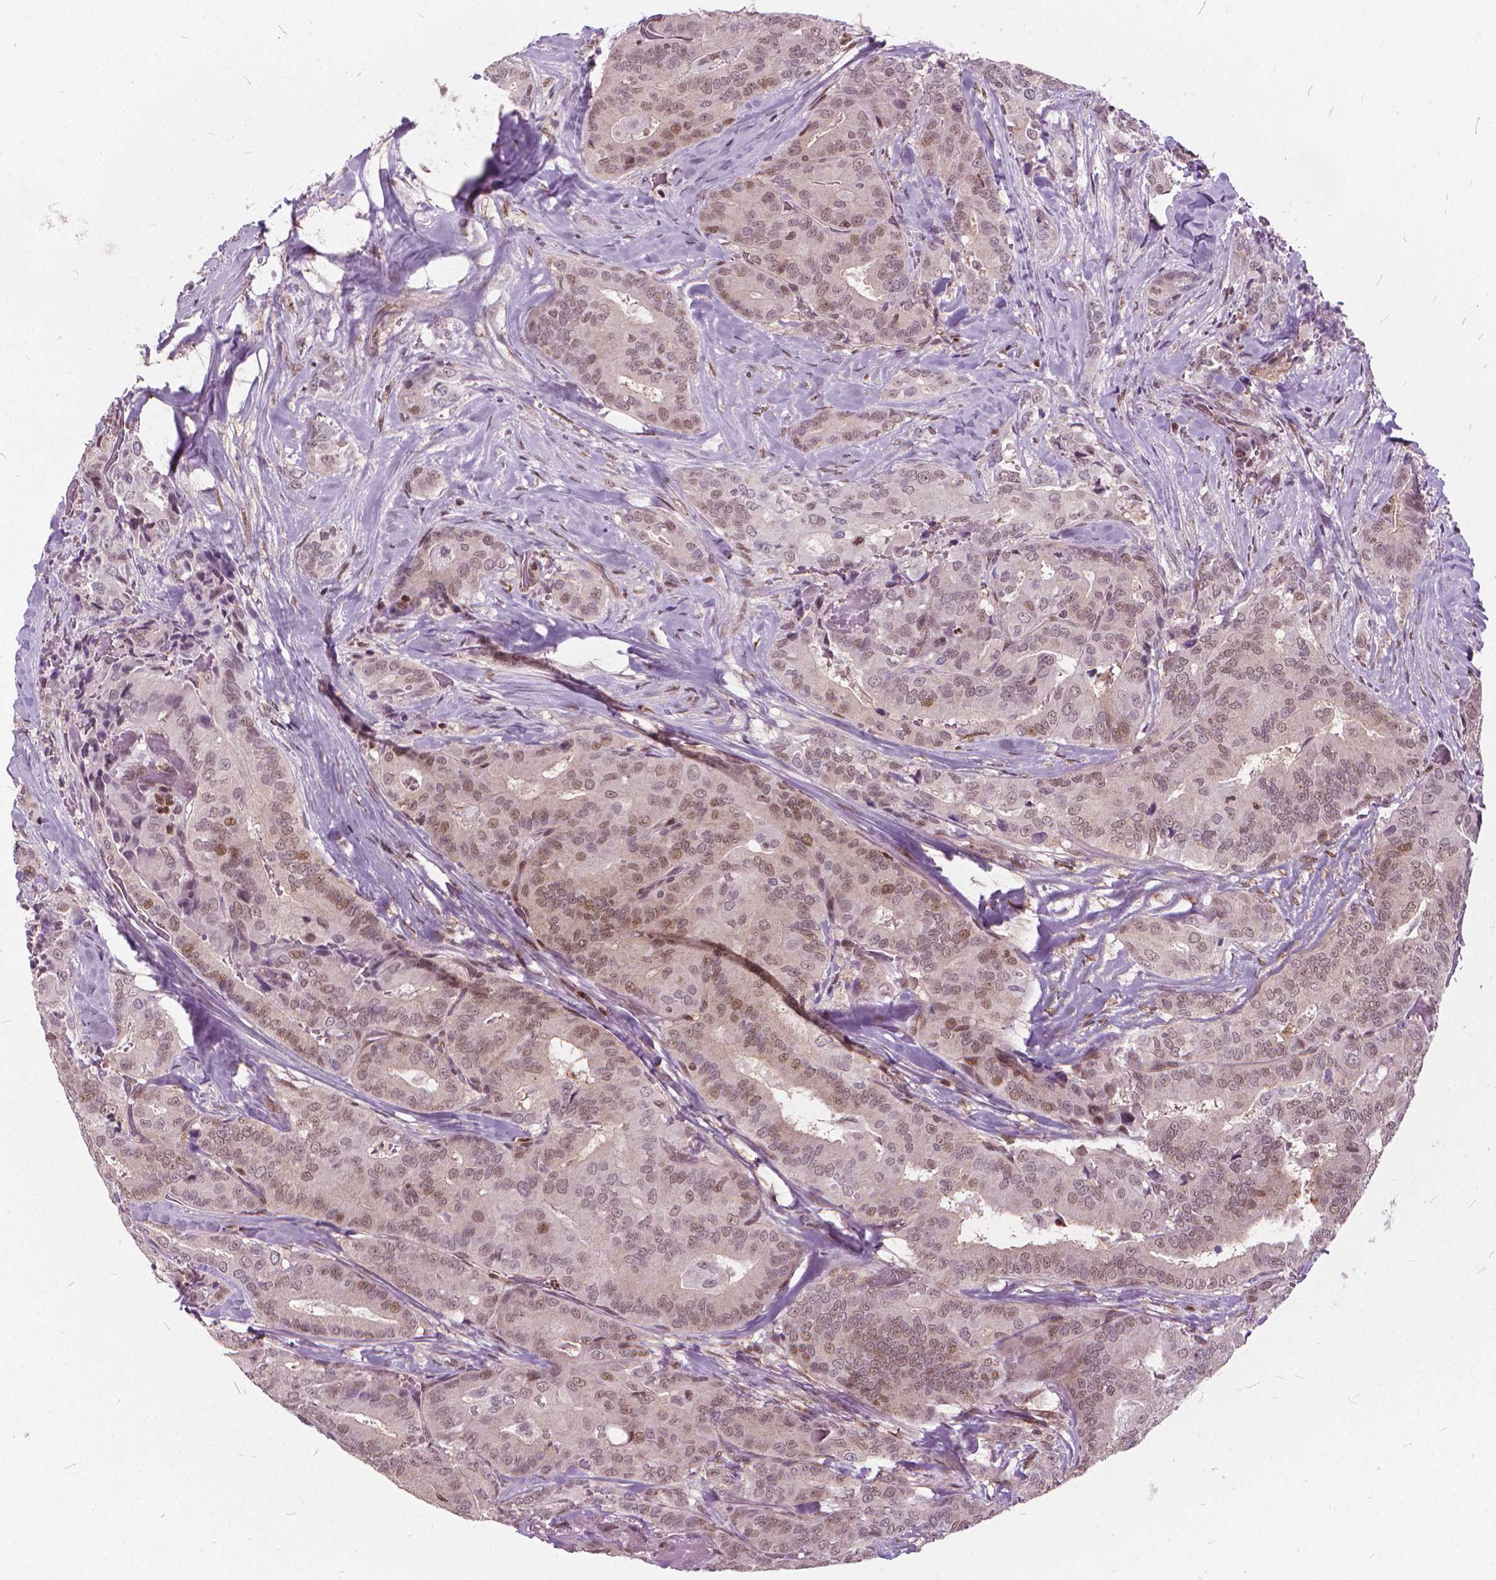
{"staining": {"intensity": "moderate", "quantity": ">75%", "location": "nuclear"}, "tissue": "thyroid cancer", "cell_type": "Tumor cells", "image_type": "cancer", "snomed": [{"axis": "morphology", "description": "Papillary adenocarcinoma, NOS"}, {"axis": "topography", "description": "Thyroid gland"}], "caption": "Papillary adenocarcinoma (thyroid) was stained to show a protein in brown. There is medium levels of moderate nuclear positivity in about >75% of tumor cells.", "gene": "STAT5B", "patient": {"sex": "male", "age": 61}}